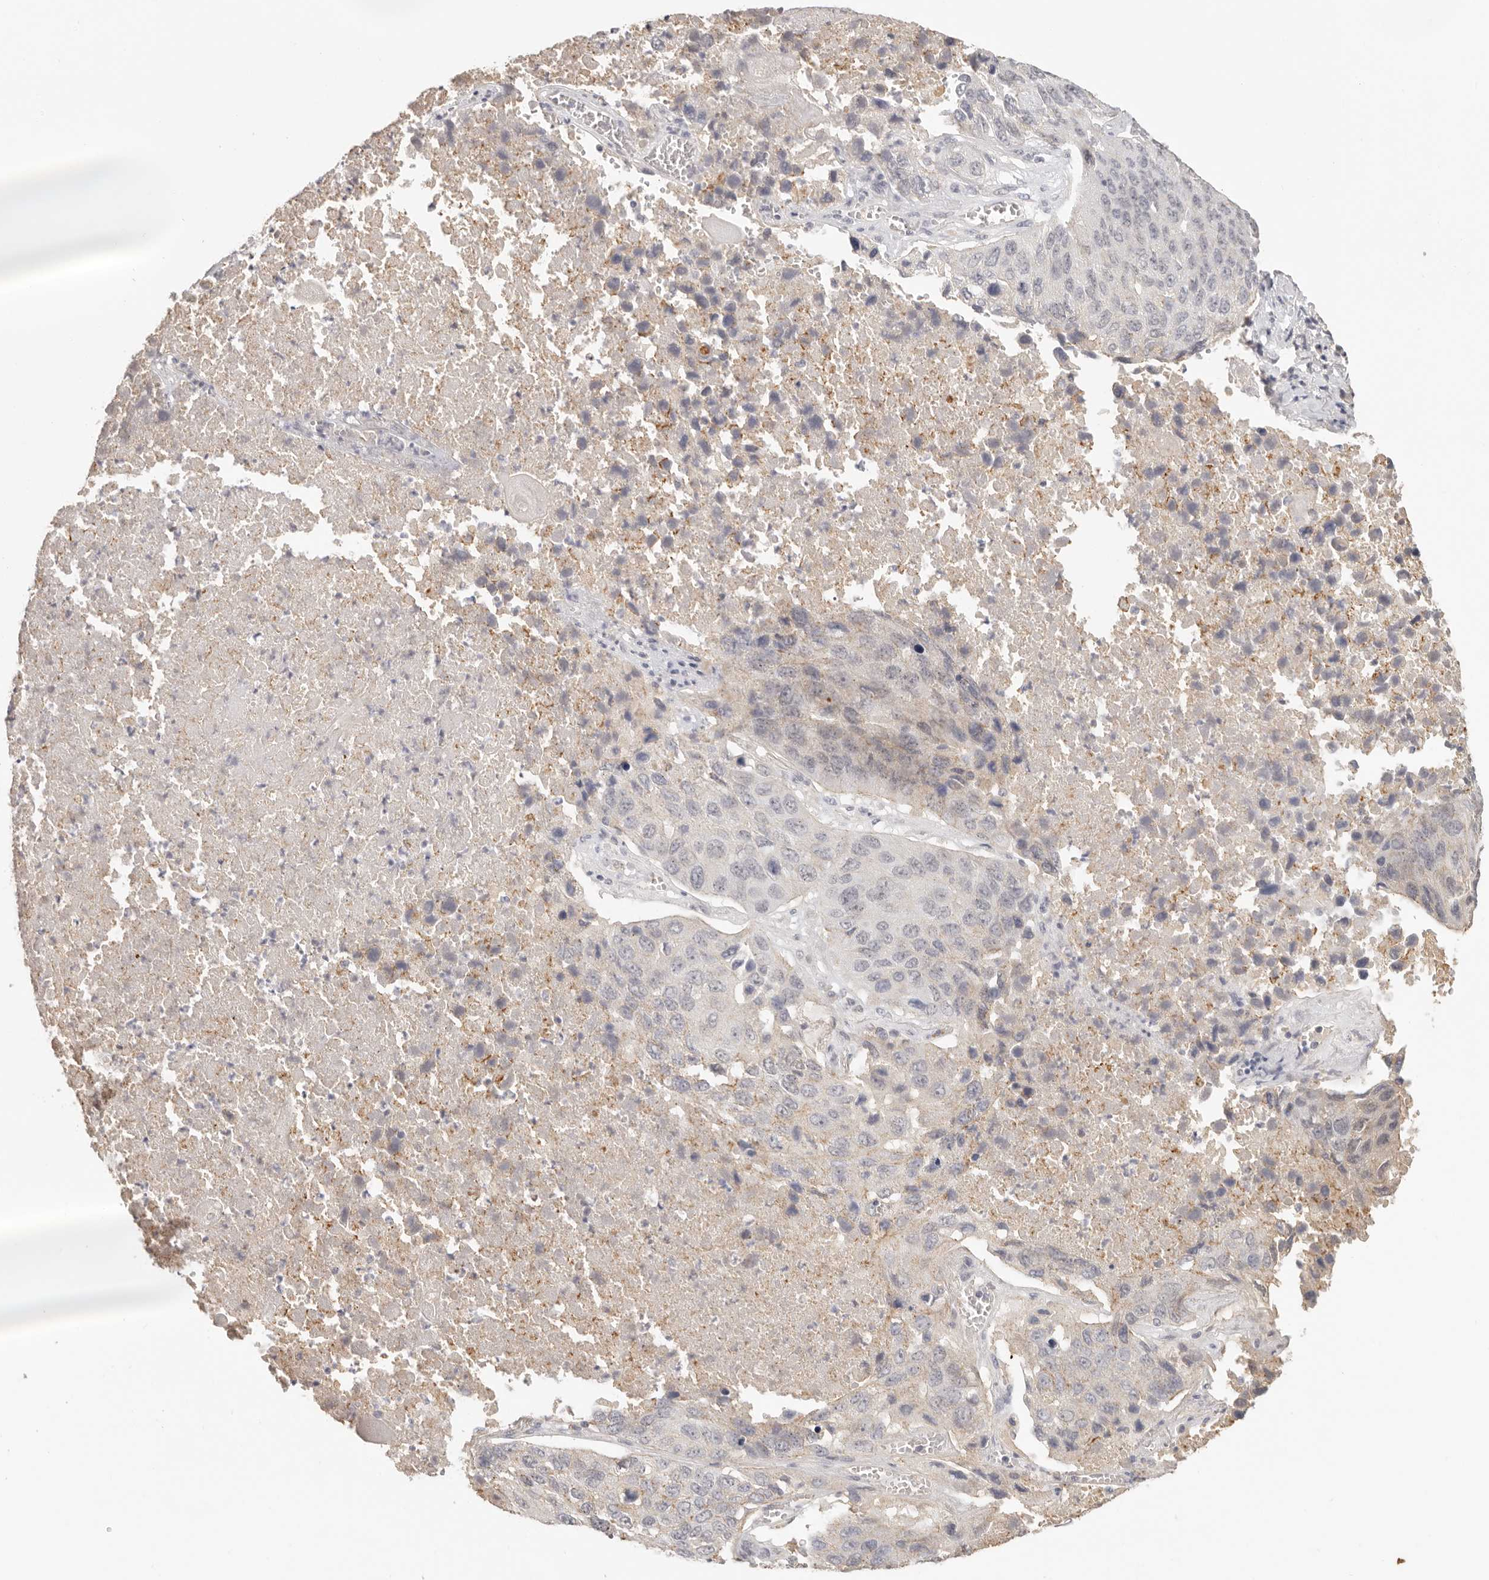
{"staining": {"intensity": "weak", "quantity": "<25%", "location": "cytoplasmic/membranous"}, "tissue": "lung cancer", "cell_type": "Tumor cells", "image_type": "cancer", "snomed": [{"axis": "morphology", "description": "Squamous cell carcinoma, NOS"}, {"axis": "topography", "description": "Lung"}], "caption": "DAB immunohistochemical staining of human lung cancer (squamous cell carcinoma) shows no significant staining in tumor cells. (Stains: DAB immunohistochemistry with hematoxylin counter stain, Microscopy: brightfield microscopy at high magnification).", "gene": "ANXA9", "patient": {"sex": "male", "age": 61}}